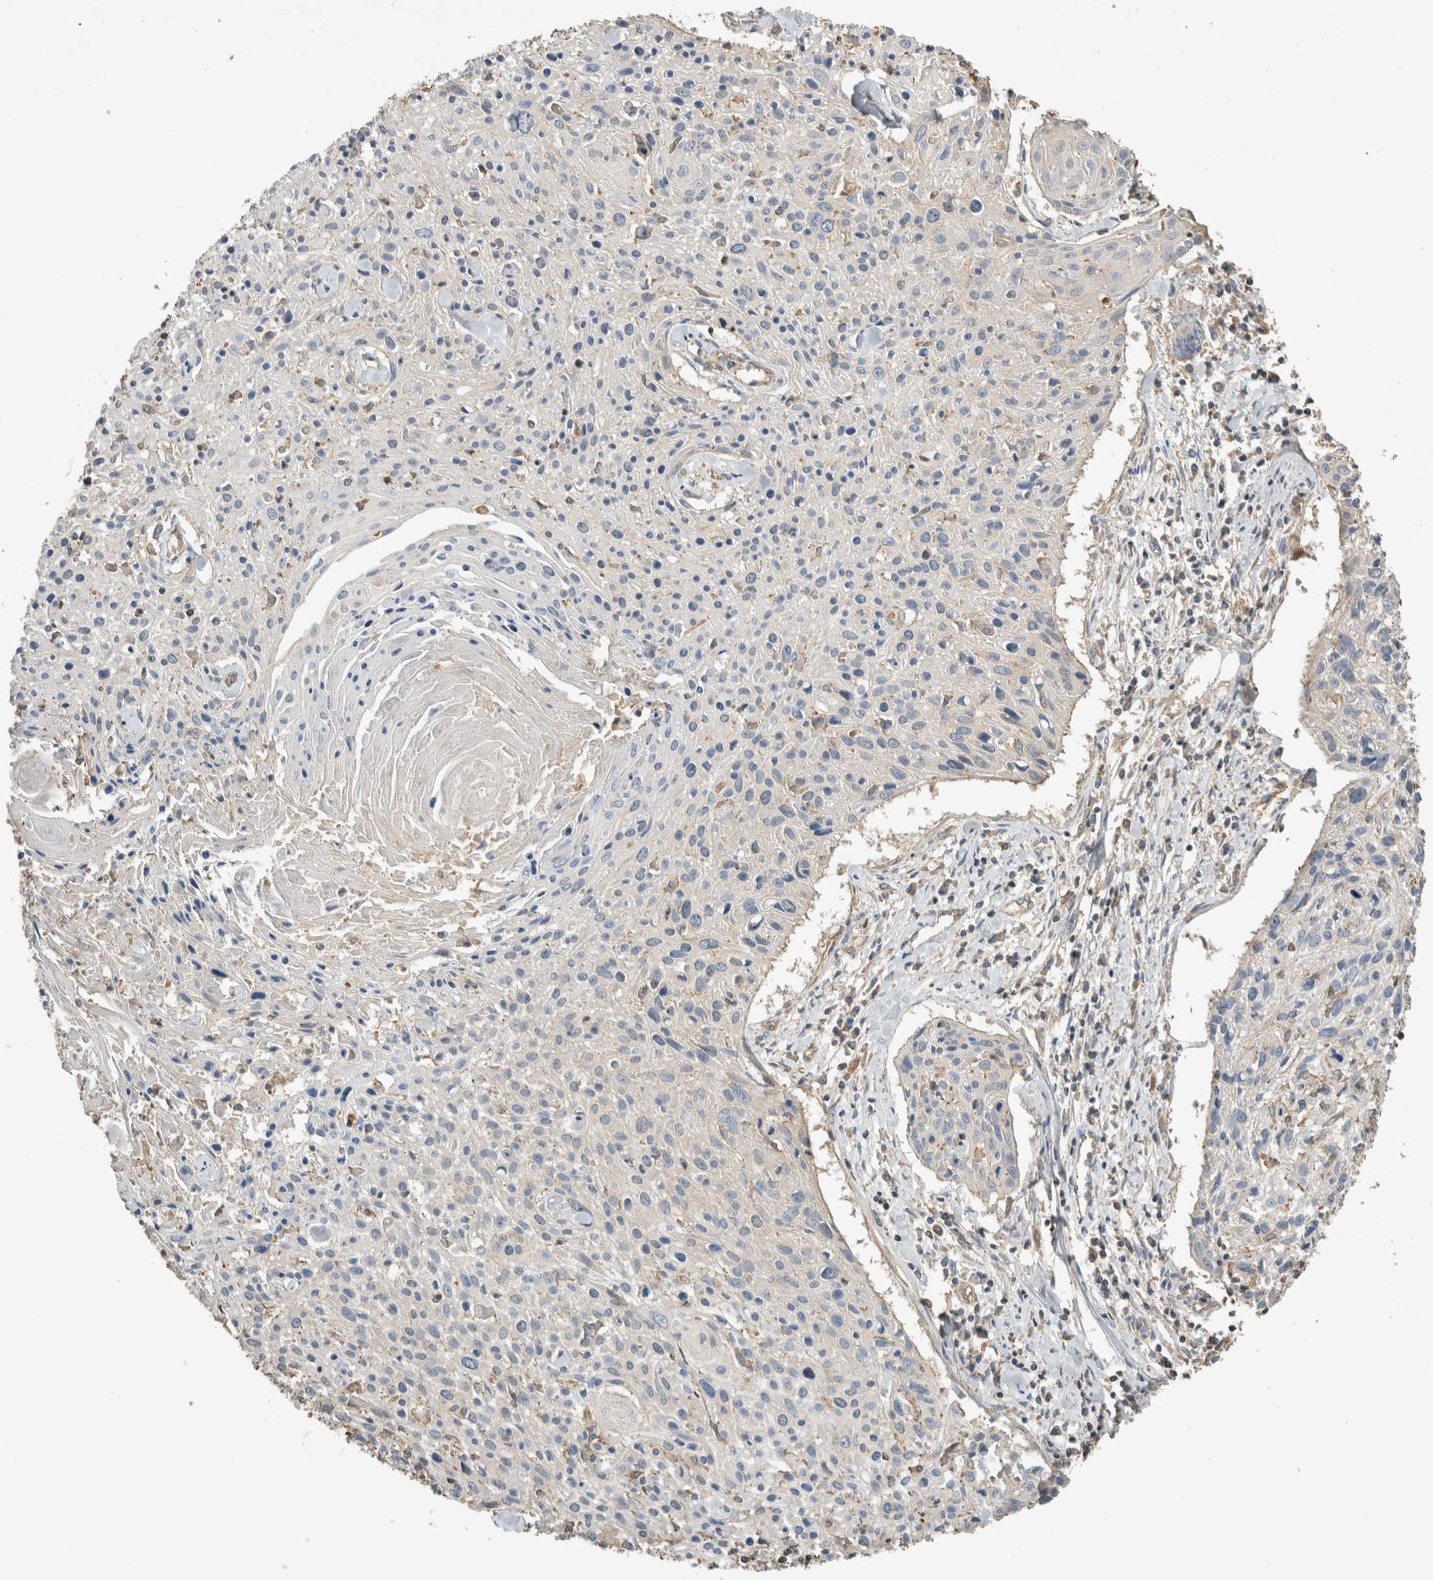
{"staining": {"intensity": "negative", "quantity": "none", "location": "none"}, "tissue": "cervical cancer", "cell_type": "Tumor cells", "image_type": "cancer", "snomed": [{"axis": "morphology", "description": "Squamous cell carcinoma, NOS"}, {"axis": "topography", "description": "Cervix"}], "caption": "A photomicrograph of cervical squamous cell carcinoma stained for a protein shows no brown staining in tumor cells.", "gene": "EIF4G3", "patient": {"sex": "female", "age": 51}}